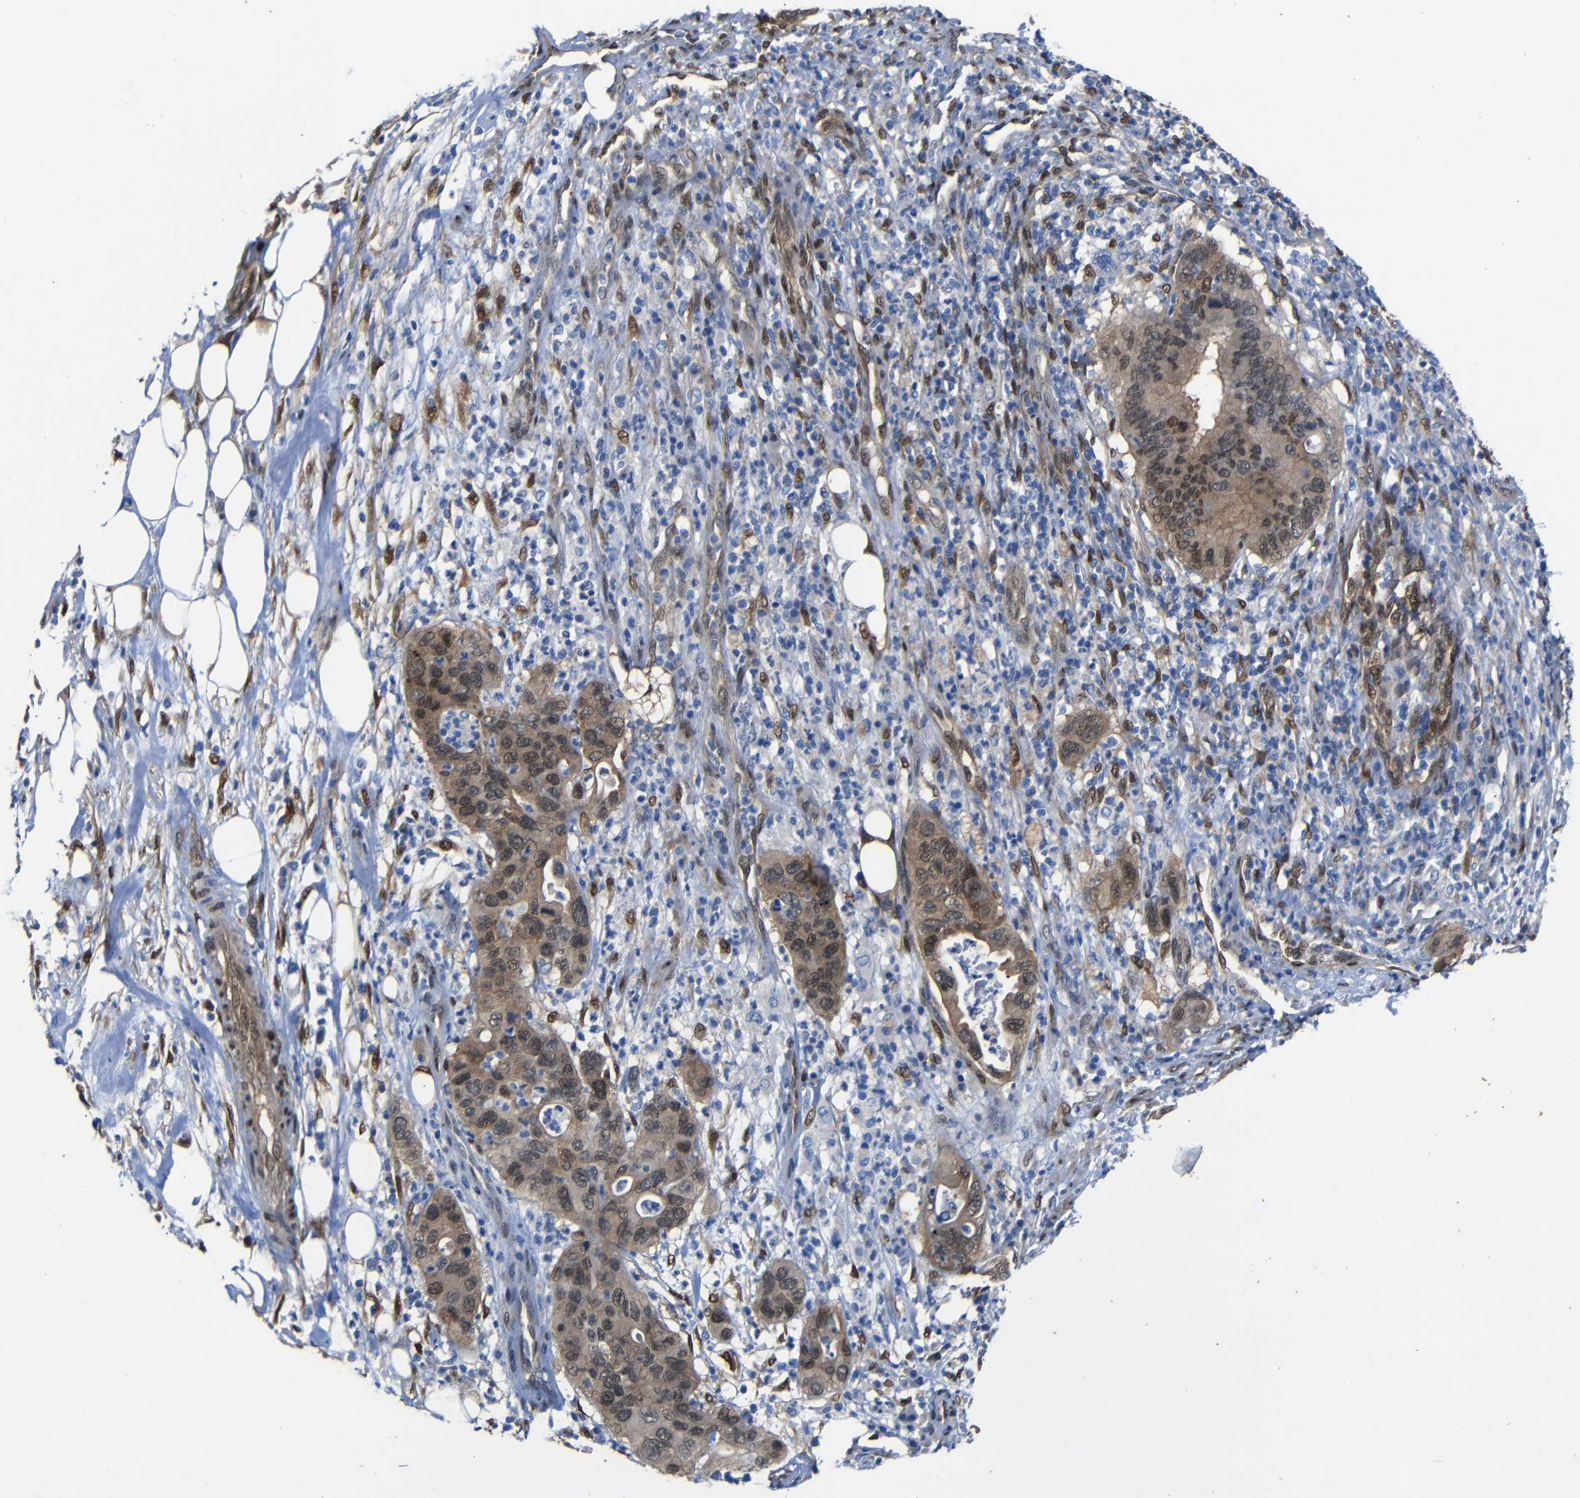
{"staining": {"intensity": "moderate", "quantity": ">75%", "location": "cytoplasmic/membranous,nuclear"}, "tissue": "pancreatic cancer", "cell_type": "Tumor cells", "image_type": "cancer", "snomed": [{"axis": "morphology", "description": "Adenocarcinoma, NOS"}, {"axis": "topography", "description": "Pancreas"}], "caption": "Moderate cytoplasmic/membranous and nuclear protein expression is present in about >75% of tumor cells in pancreatic cancer.", "gene": "YAP1", "patient": {"sex": "female", "age": 71}}